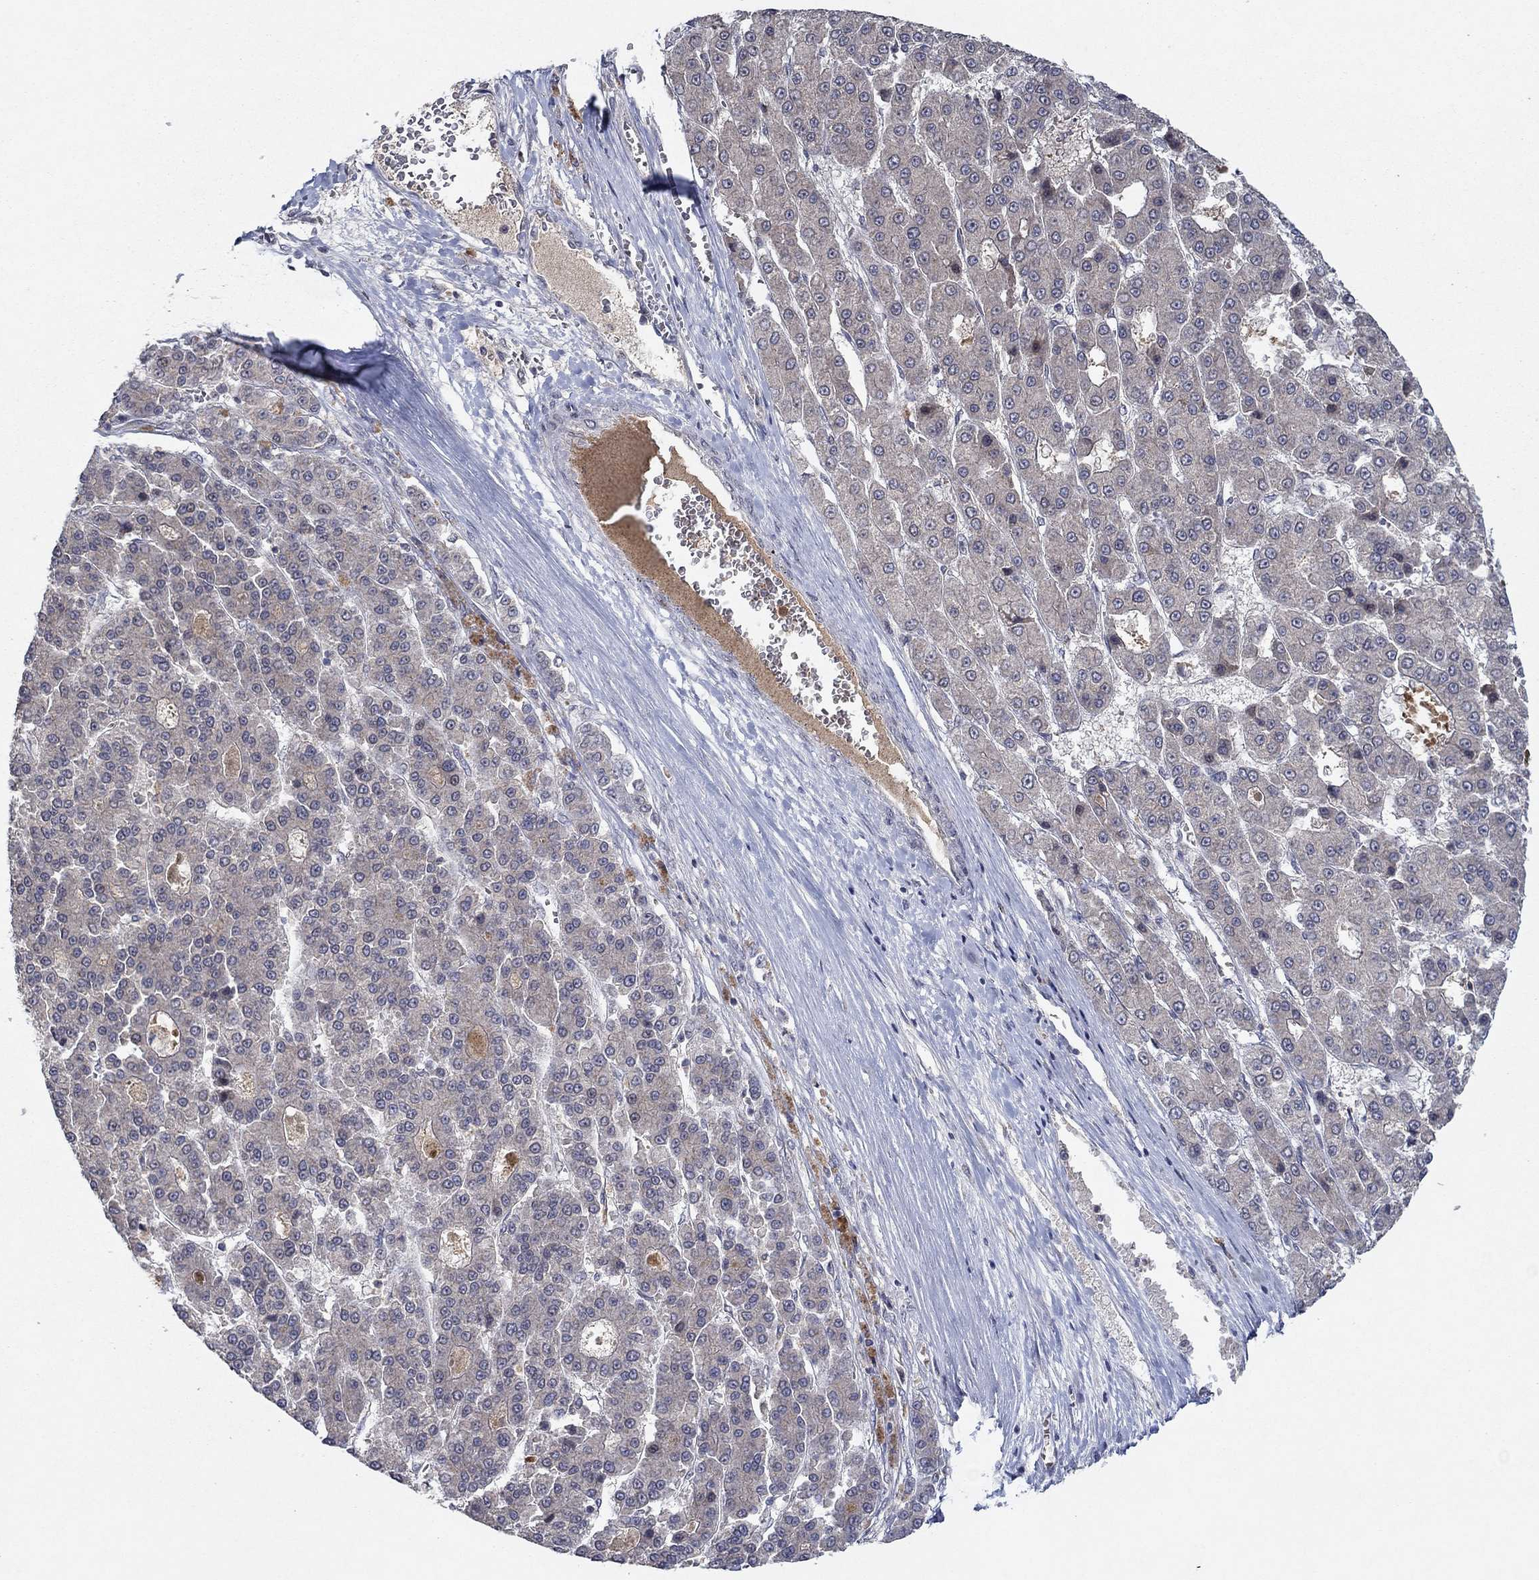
{"staining": {"intensity": "negative", "quantity": "none", "location": "none"}, "tissue": "liver cancer", "cell_type": "Tumor cells", "image_type": "cancer", "snomed": [{"axis": "morphology", "description": "Carcinoma, Hepatocellular, NOS"}, {"axis": "topography", "description": "Liver"}], "caption": "Tumor cells show no significant protein staining in liver cancer.", "gene": "IL4", "patient": {"sex": "male", "age": 70}}